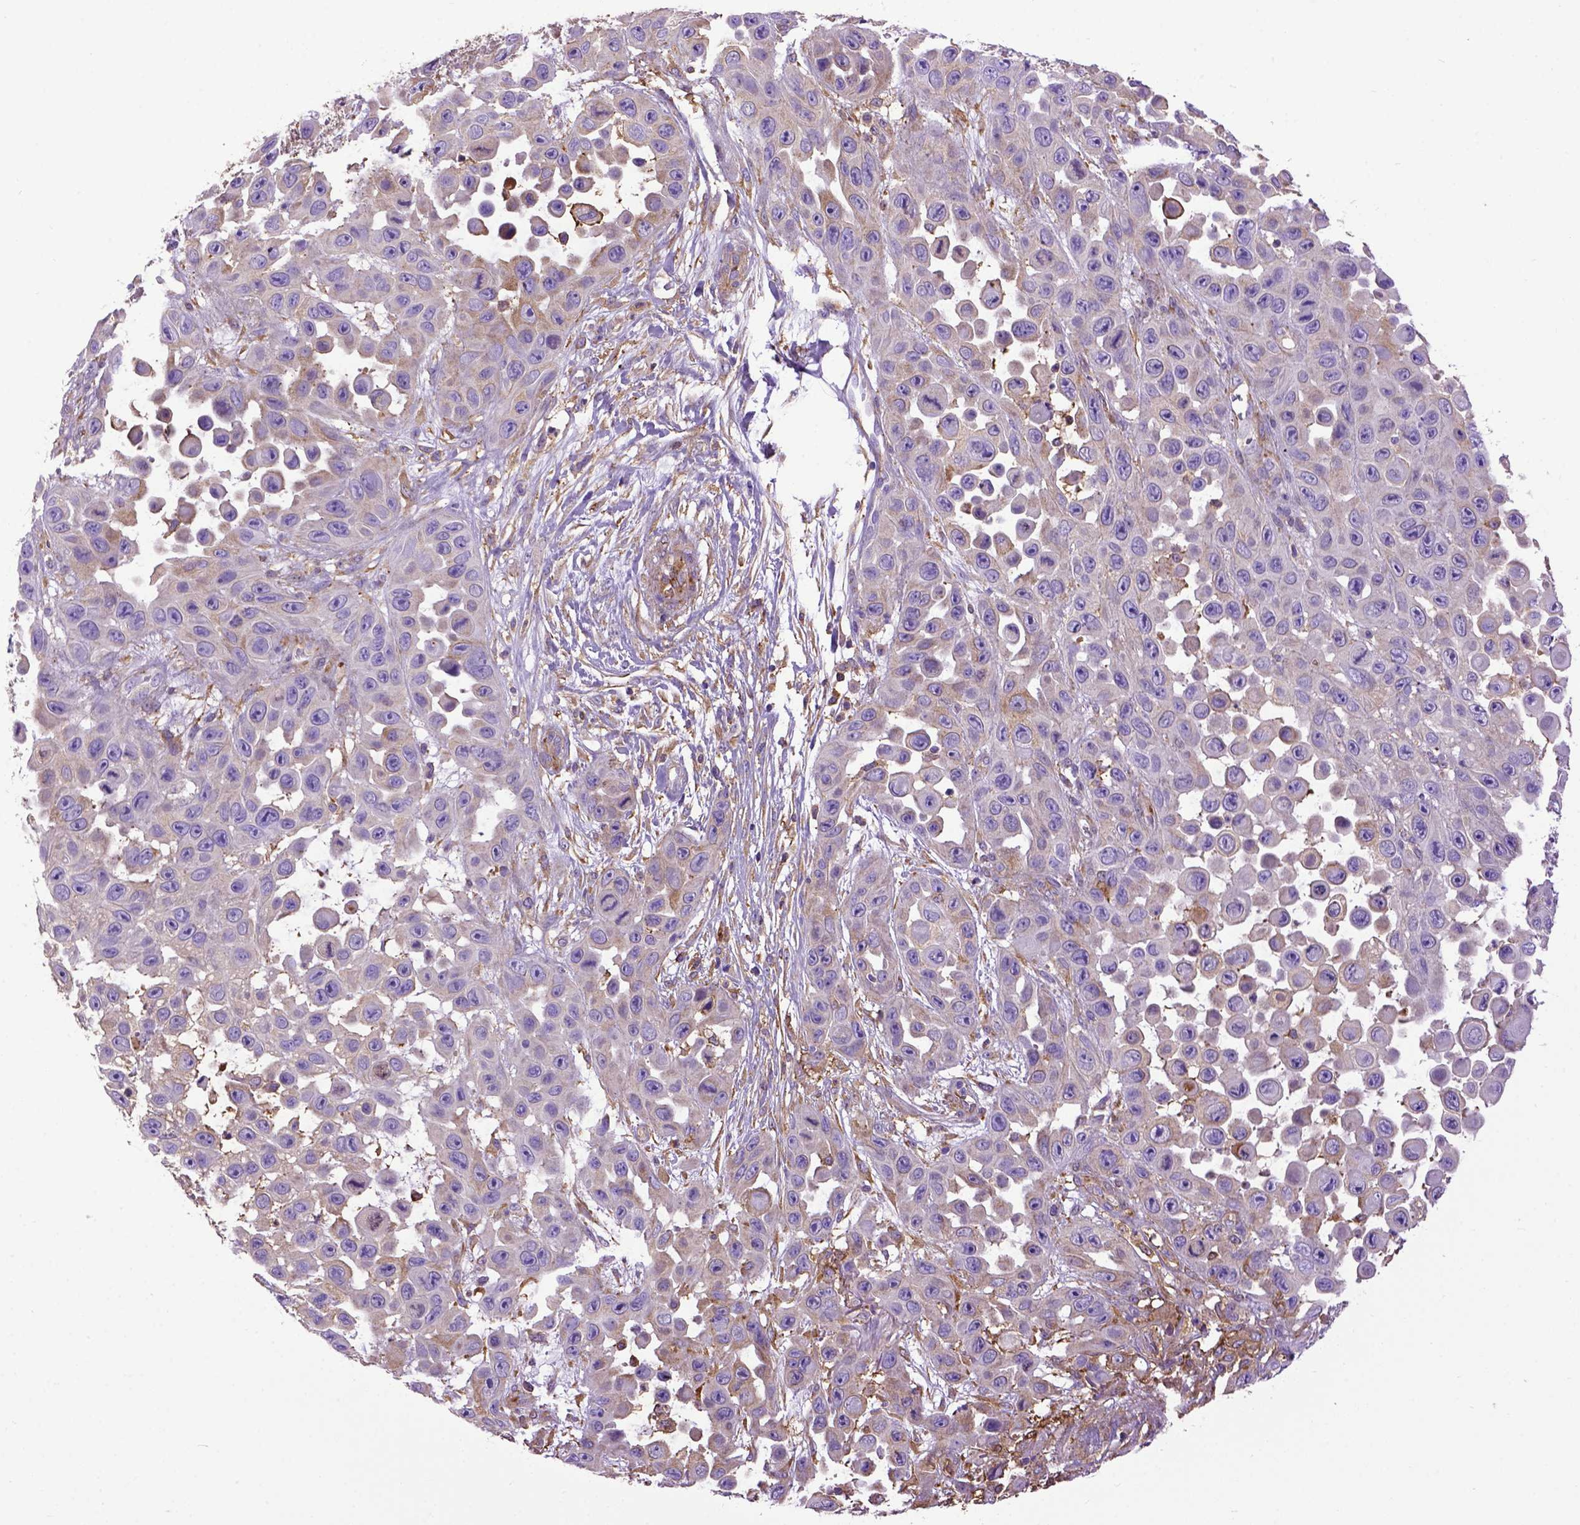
{"staining": {"intensity": "weak", "quantity": "<25%", "location": "cytoplasmic/membranous"}, "tissue": "skin cancer", "cell_type": "Tumor cells", "image_type": "cancer", "snomed": [{"axis": "morphology", "description": "Squamous cell carcinoma, NOS"}, {"axis": "topography", "description": "Skin"}], "caption": "Human skin squamous cell carcinoma stained for a protein using immunohistochemistry exhibits no staining in tumor cells.", "gene": "MVP", "patient": {"sex": "male", "age": 81}}